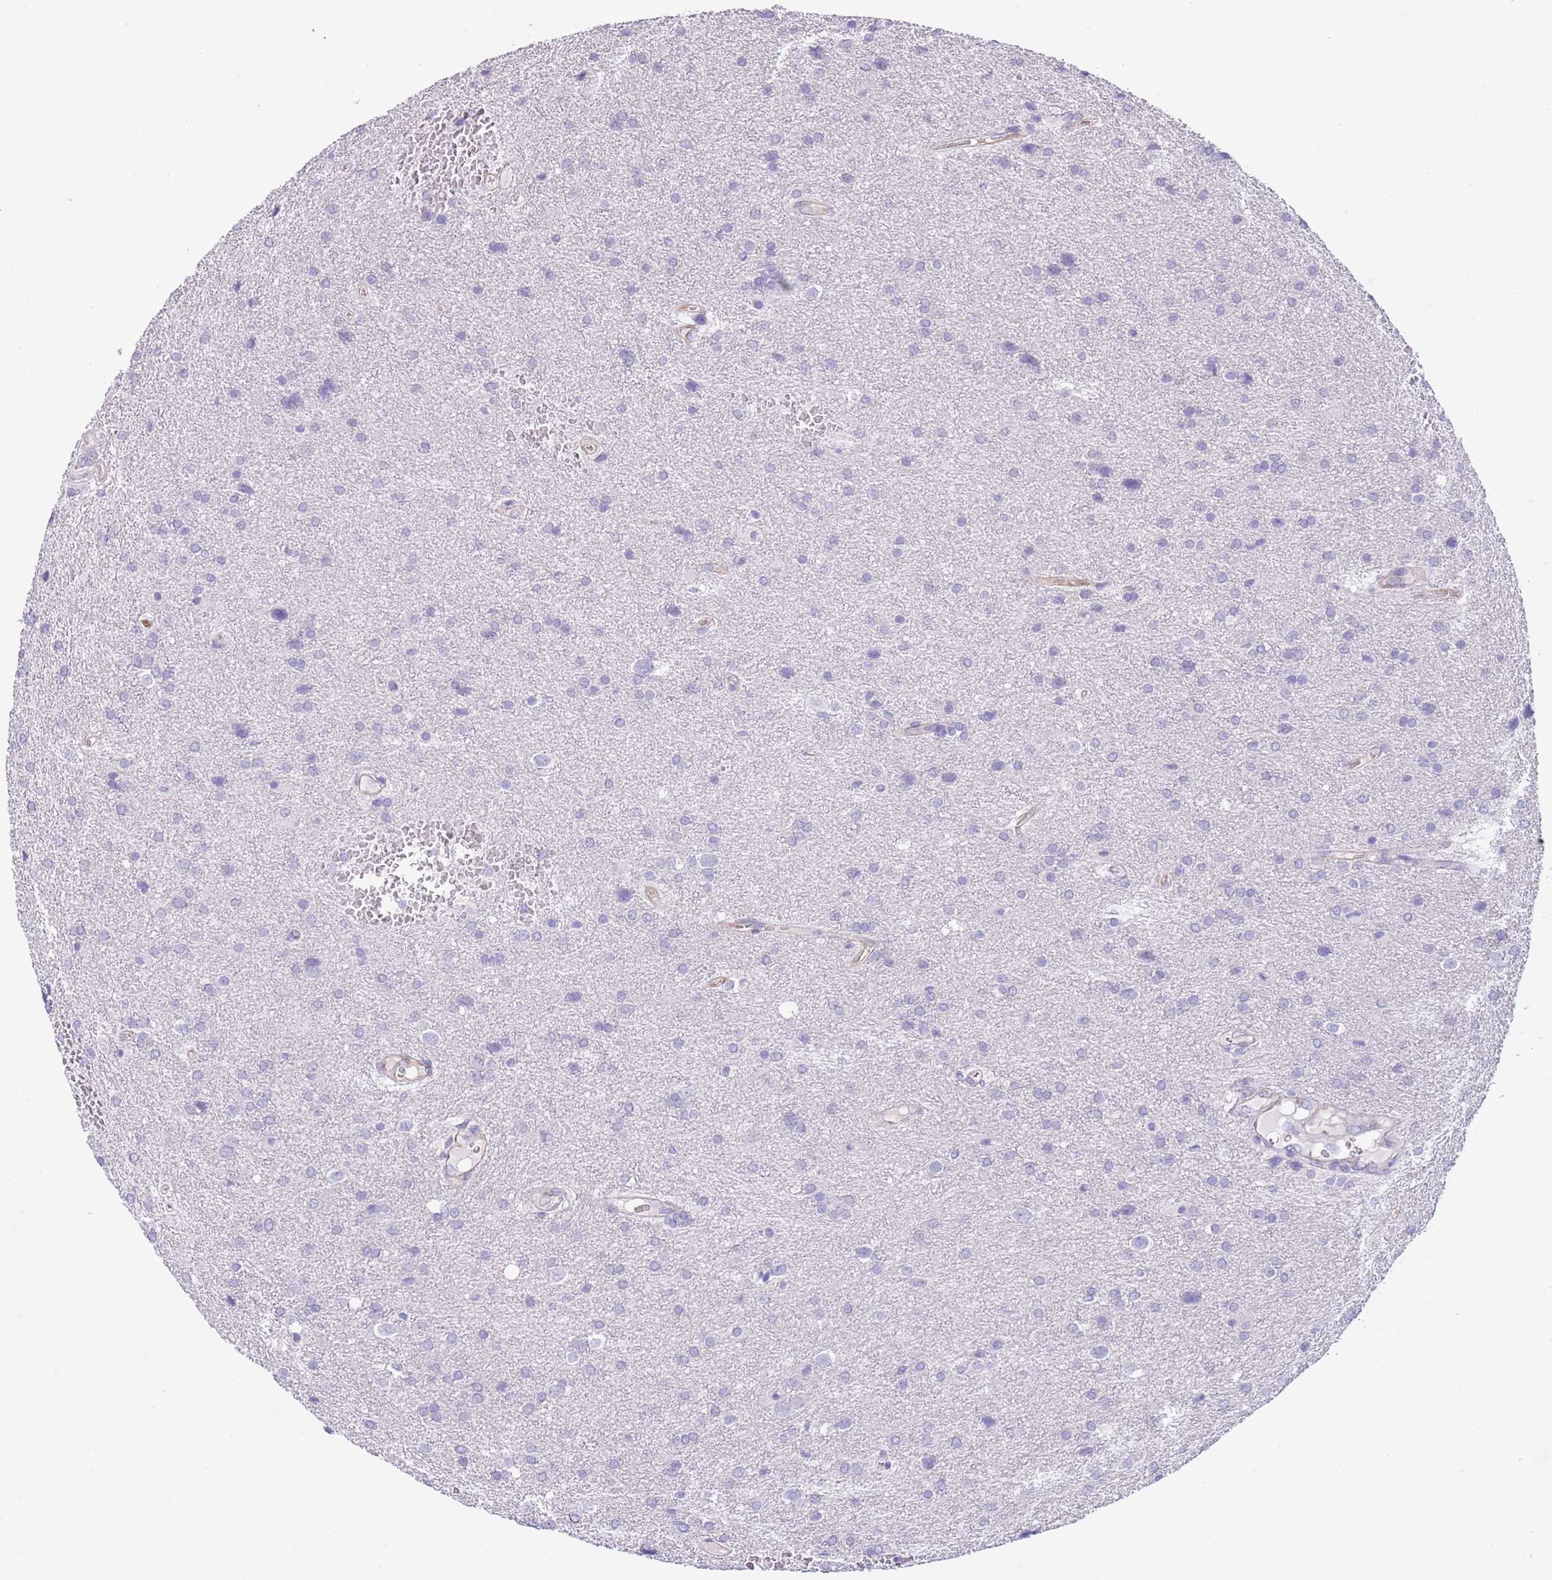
{"staining": {"intensity": "negative", "quantity": "none", "location": "none"}, "tissue": "glioma", "cell_type": "Tumor cells", "image_type": "cancer", "snomed": [{"axis": "morphology", "description": "Glioma, malignant, Low grade"}, {"axis": "topography", "description": "Brain"}], "caption": "Tumor cells show no significant expression in low-grade glioma (malignant).", "gene": "TSGA13", "patient": {"sex": "female", "age": 32}}